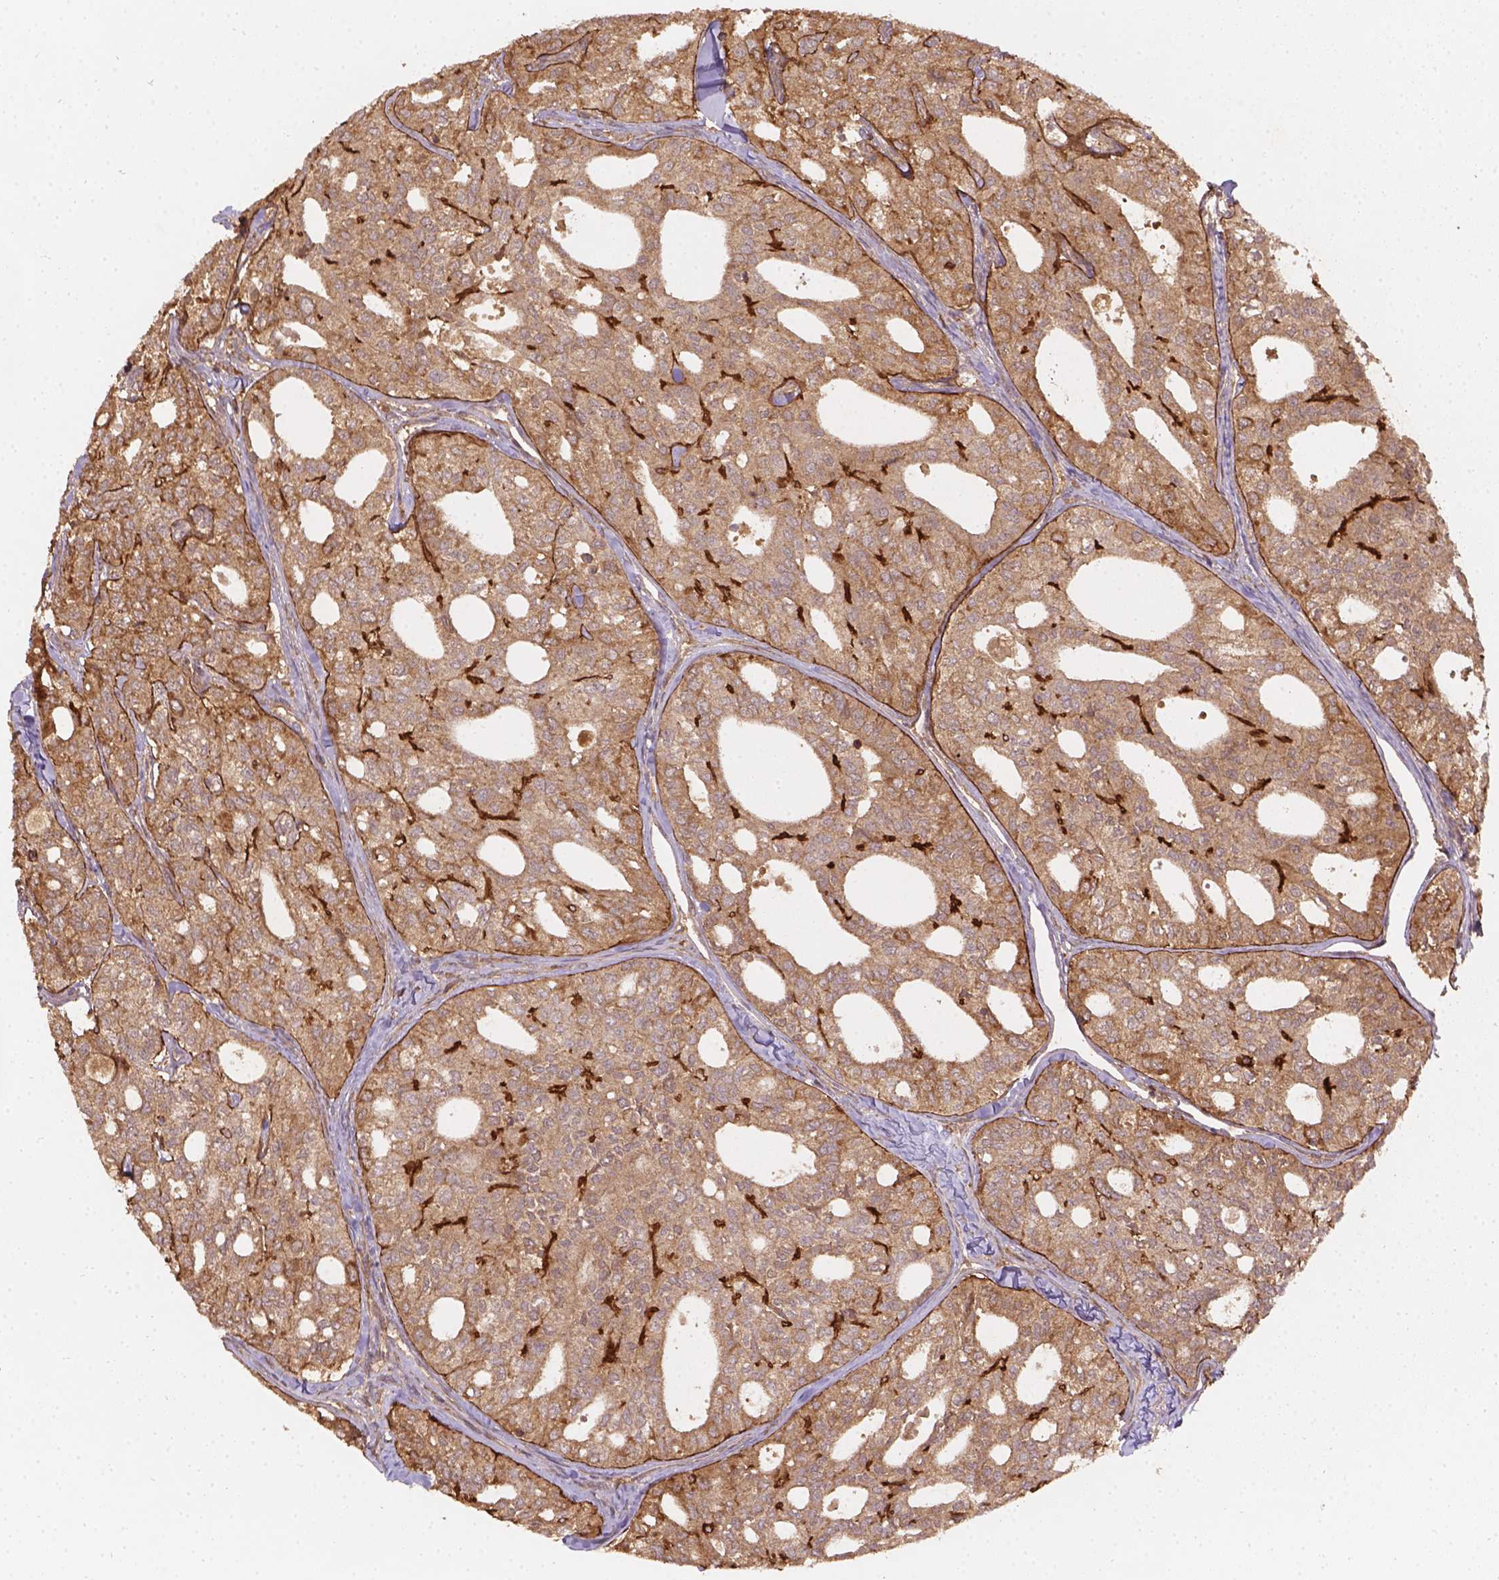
{"staining": {"intensity": "strong", "quantity": ">75%", "location": "cytoplasmic/membranous"}, "tissue": "thyroid cancer", "cell_type": "Tumor cells", "image_type": "cancer", "snomed": [{"axis": "morphology", "description": "Follicular adenoma carcinoma, NOS"}, {"axis": "topography", "description": "Thyroid gland"}], "caption": "Immunohistochemistry (IHC) staining of thyroid cancer (follicular adenoma carcinoma), which demonstrates high levels of strong cytoplasmic/membranous staining in approximately >75% of tumor cells indicating strong cytoplasmic/membranous protein staining. The staining was performed using DAB (3,3'-diaminobenzidine) (brown) for protein detection and nuclei were counterstained in hematoxylin (blue).", "gene": "XPR1", "patient": {"sex": "male", "age": 75}}